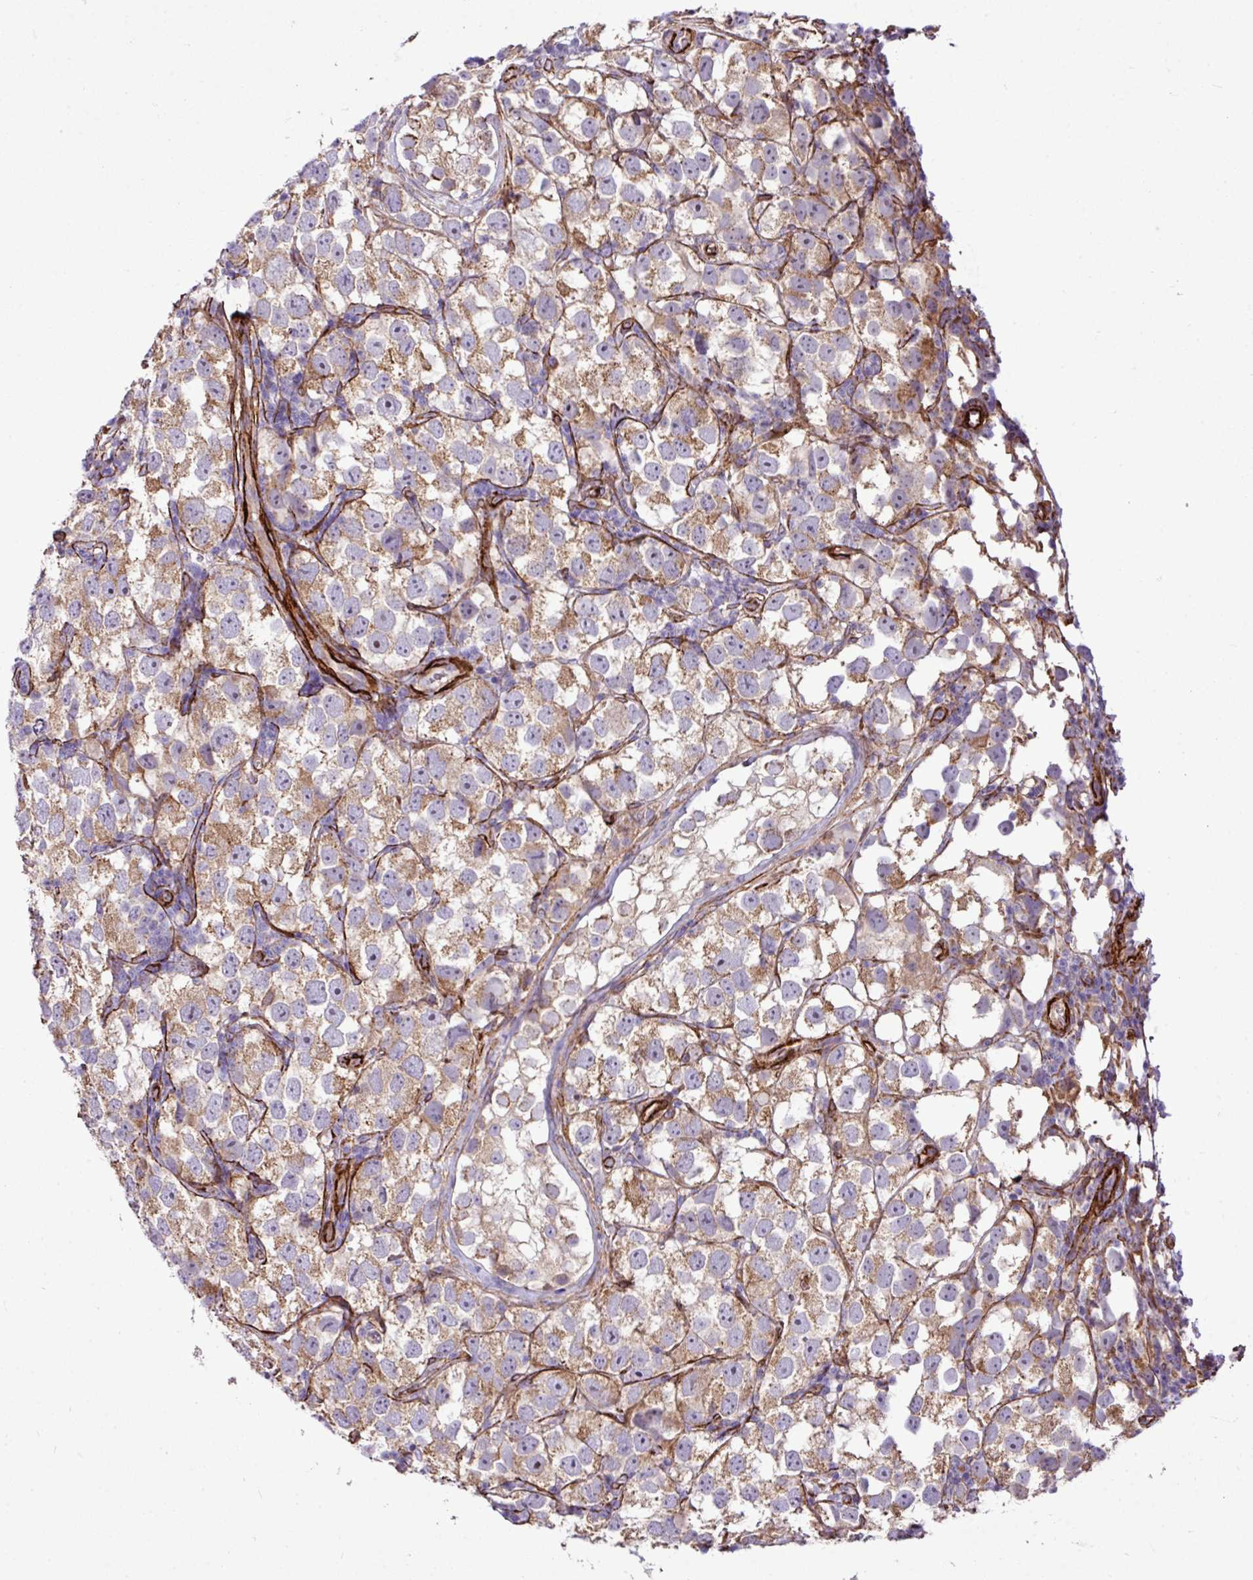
{"staining": {"intensity": "moderate", "quantity": ">75%", "location": "cytoplasmic/membranous"}, "tissue": "testis cancer", "cell_type": "Tumor cells", "image_type": "cancer", "snomed": [{"axis": "morphology", "description": "Seminoma, NOS"}, {"axis": "topography", "description": "Testis"}], "caption": "Immunohistochemistry (IHC) (DAB) staining of human testis cancer shows moderate cytoplasmic/membranous protein staining in approximately >75% of tumor cells.", "gene": "FAM47E", "patient": {"sex": "male", "age": 26}}